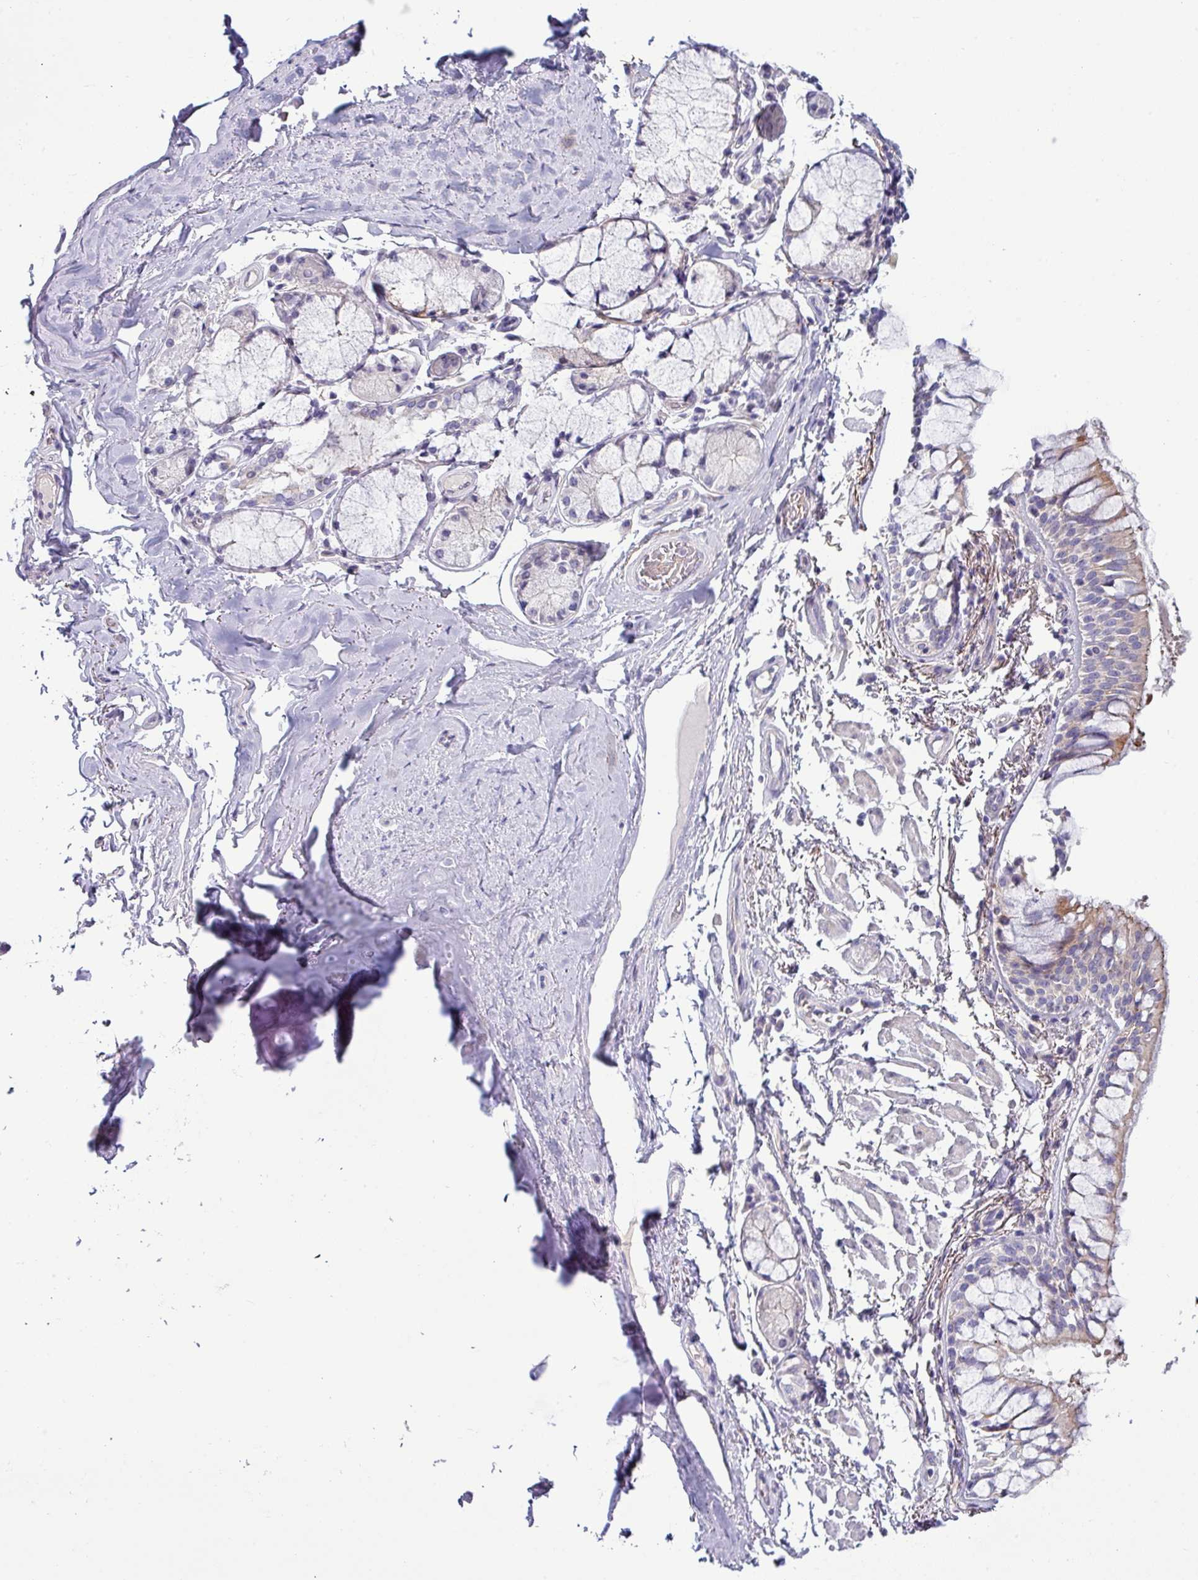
{"staining": {"intensity": "moderate", "quantity": "<25%", "location": "cytoplasmic/membranous"}, "tissue": "bronchus", "cell_type": "Respiratory epithelial cells", "image_type": "normal", "snomed": [{"axis": "morphology", "description": "Normal tissue, NOS"}, {"axis": "topography", "description": "Bronchus"}], "caption": "The micrograph shows immunohistochemical staining of benign bronchus. There is moderate cytoplasmic/membranous staining is identified in approximately <25% of respiratory epithelial cells. (DAB (3,3'-diaminobenzidine) IHC, brown staining for protein, blue staining for nuclei).", "gene": "ACAP3", "patient": {"sex": "male", "age": 70}}